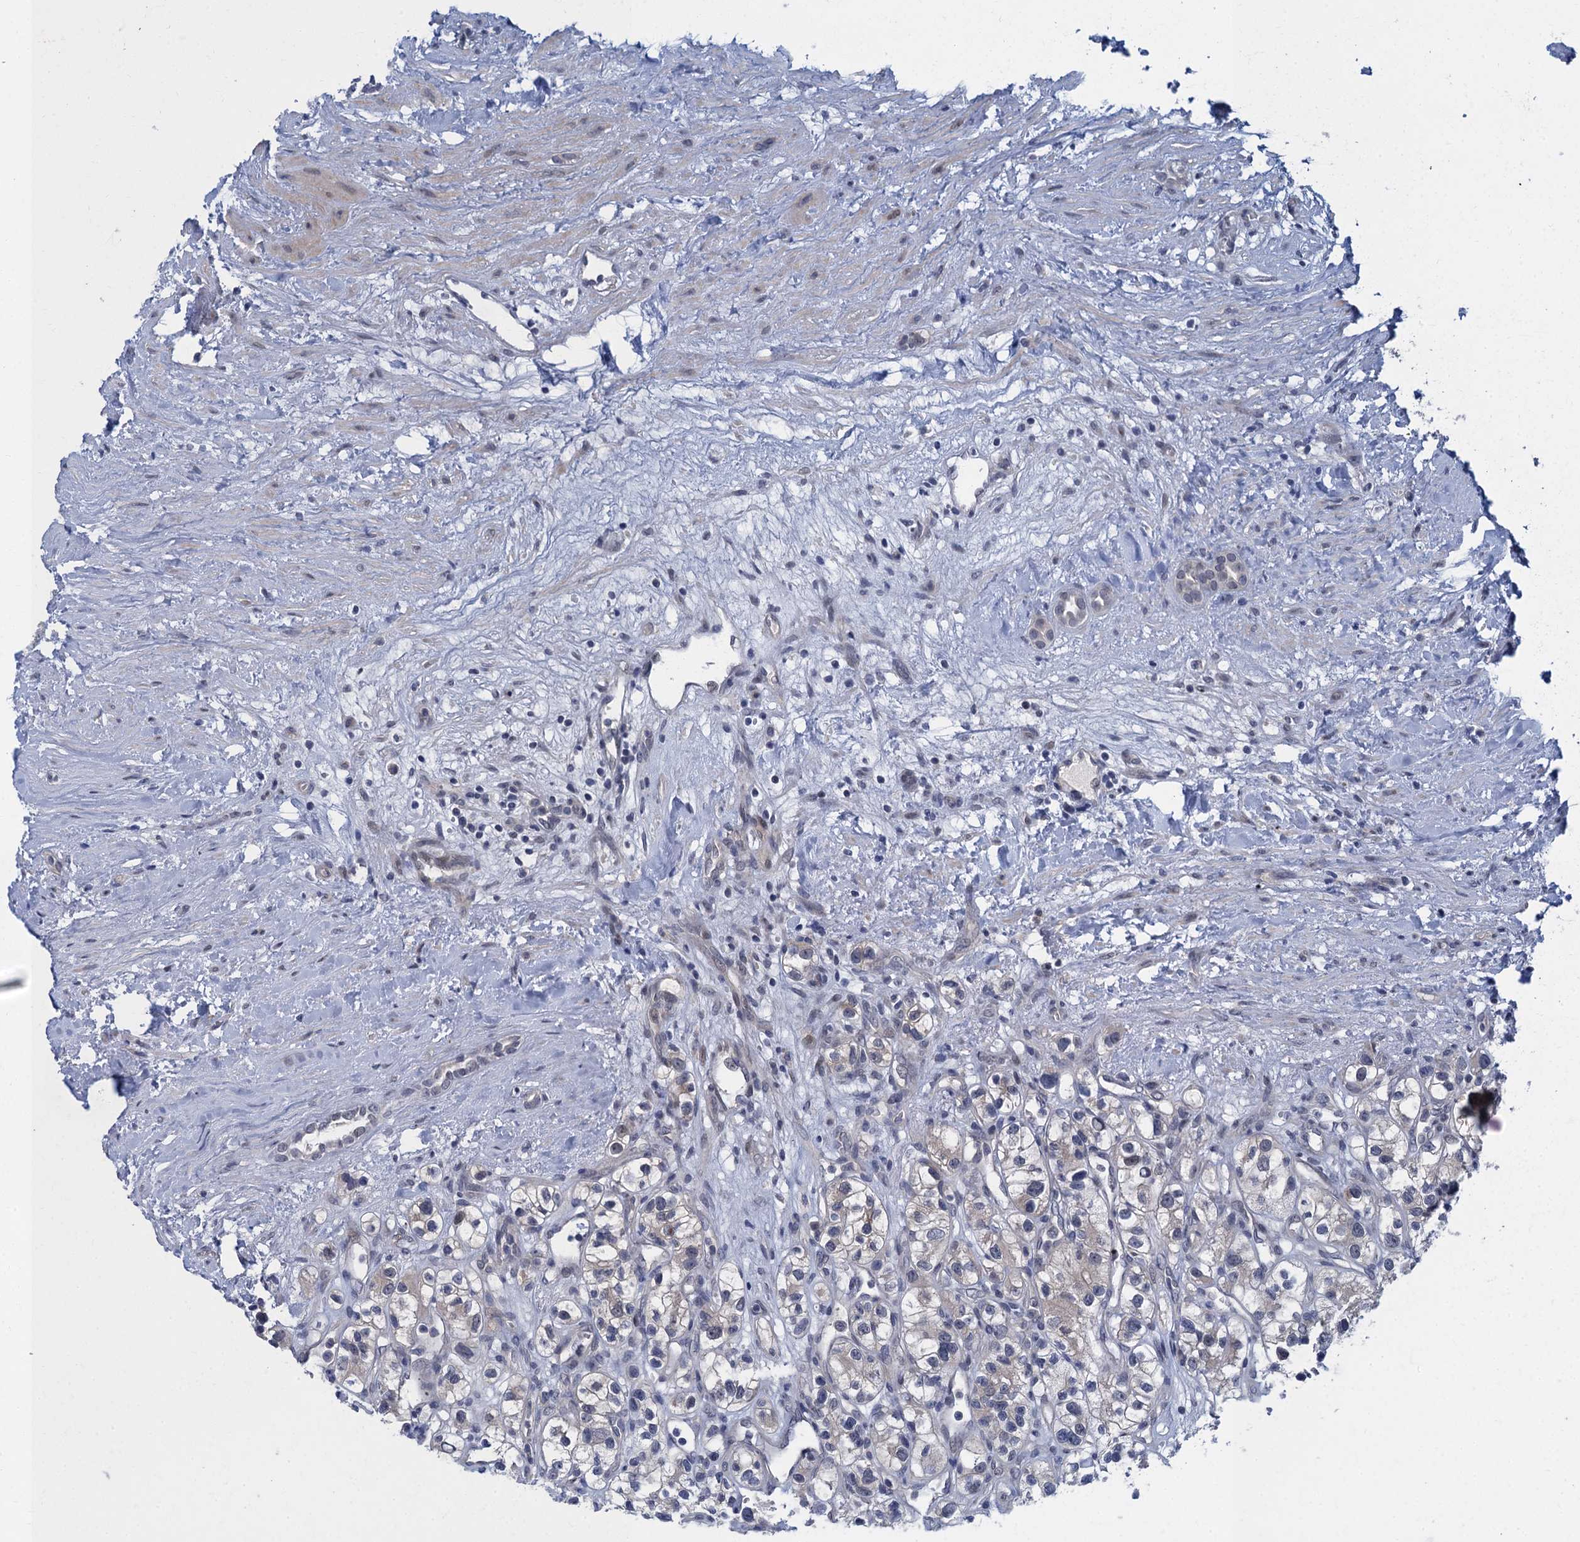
{"staining": {"intensity": "negative", "quantity": "none", "location": "none"}, "tissue": "renal cancer", "cell_type": "Tumor cells", "image_type": "cancer", "snomed": [{"axis": "morphology", "description": "Adenocarcinoma, NOS"}, {"axis": "topography", "description": "Kidney"}], "caption": "The histopathology image displays no significant expression in tumor cells of renal cancer.", "gene": "MRFAP1", "patient": {"sex": "female", "age": 57}}